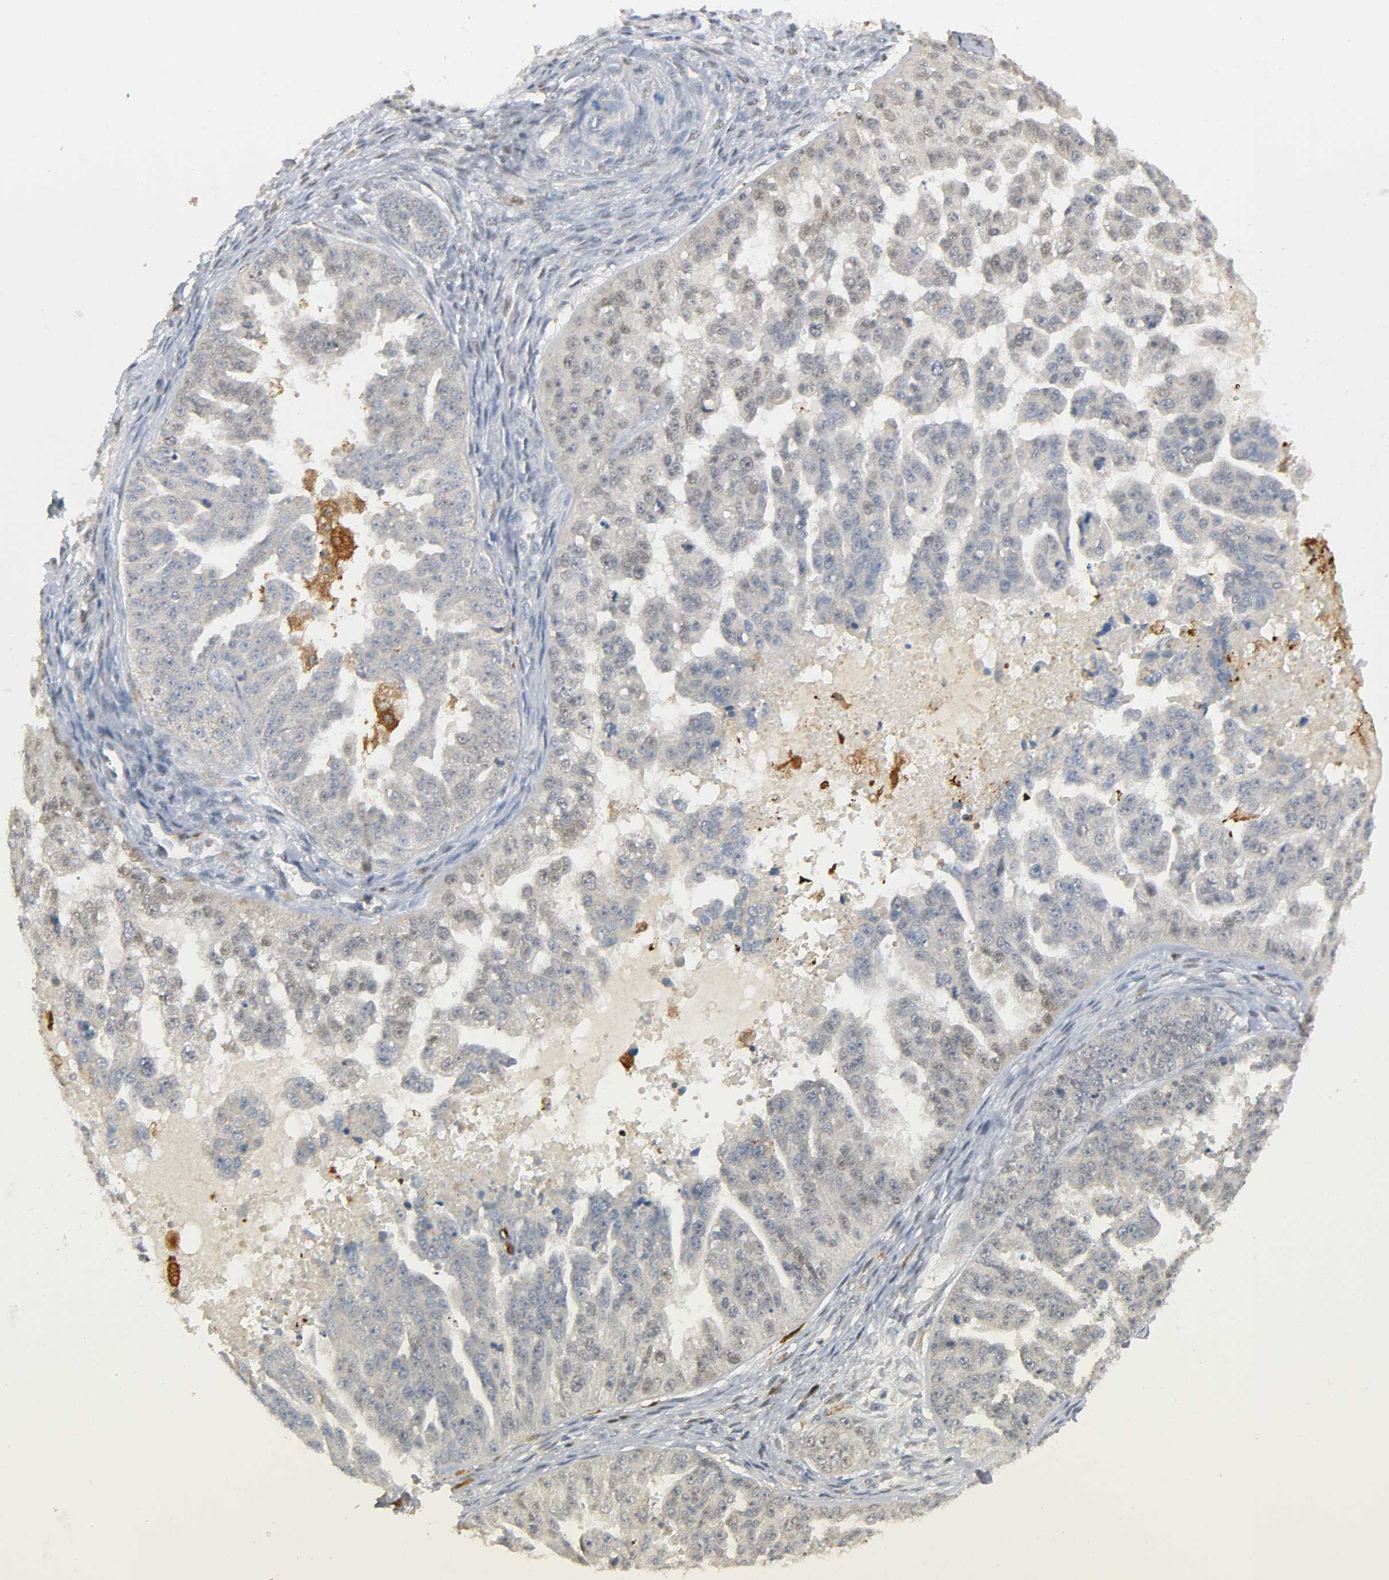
{"staining": {"intensity": "negative", "quantity": "none", "location": "none"}, "tissue": "ovarian cancer", "cell_type": "Tumor cells", "image_type": "cancer", "snomed": [{"axis": "morphology", "description": "Cystadenocarcinoma, serous, NOS"}, {"axis": "topography", "description": "Ovary"}], "caption": "Immunohistochemistry (IHC) micrograph of ovarian cancer (serous cystadenocarcinoma) stained for a protein (brown), which reveals no positivity in tumor cells. The staining was performed using DAB to visualize the protein expression in brown, while the nuclei were stained in blue with hematoxylin (Magnification: 20x).", "gene": "KAT2B", "patient": {"sex": "female", "age": 58}}